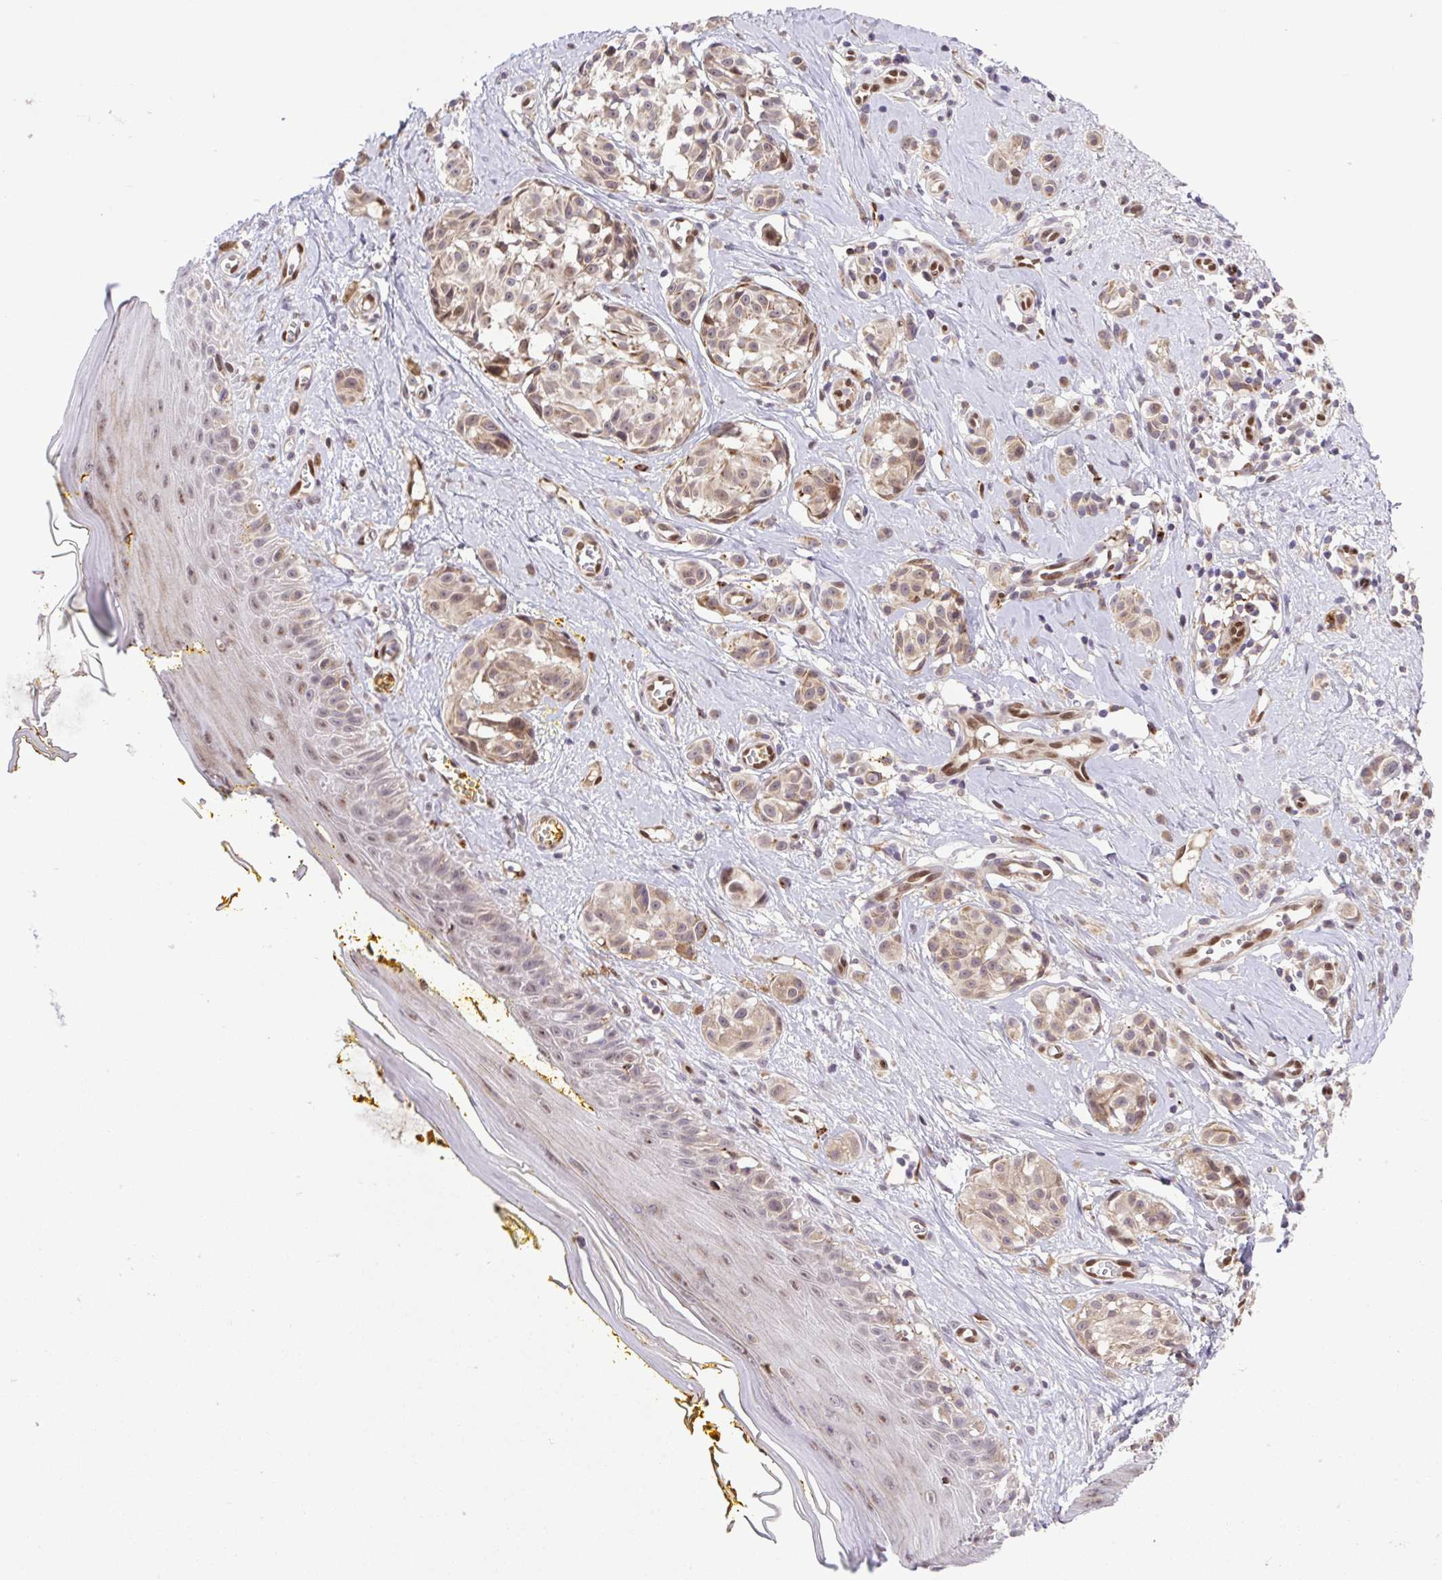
{"staining": {"intensity": "weak", "quantity": ">75%", "location": "cytoplasmic/membranous,nuclear"}, "tissue": "melanoma", "cell_type": "Tumor cells", "image_type": "cancer", "snomed": [{"axis": "morphology", "description": "Malignant melanoma, NOS"}, {"axis": "topography", "description": "Skin"}], "caption": "A brown stain highlights weak cytoplasmic/membranous and nuclear staining of a protein in malignant melanoma tumor cells.", "gene": "ERG", "patient": {"sex": "male", "age": 74}}